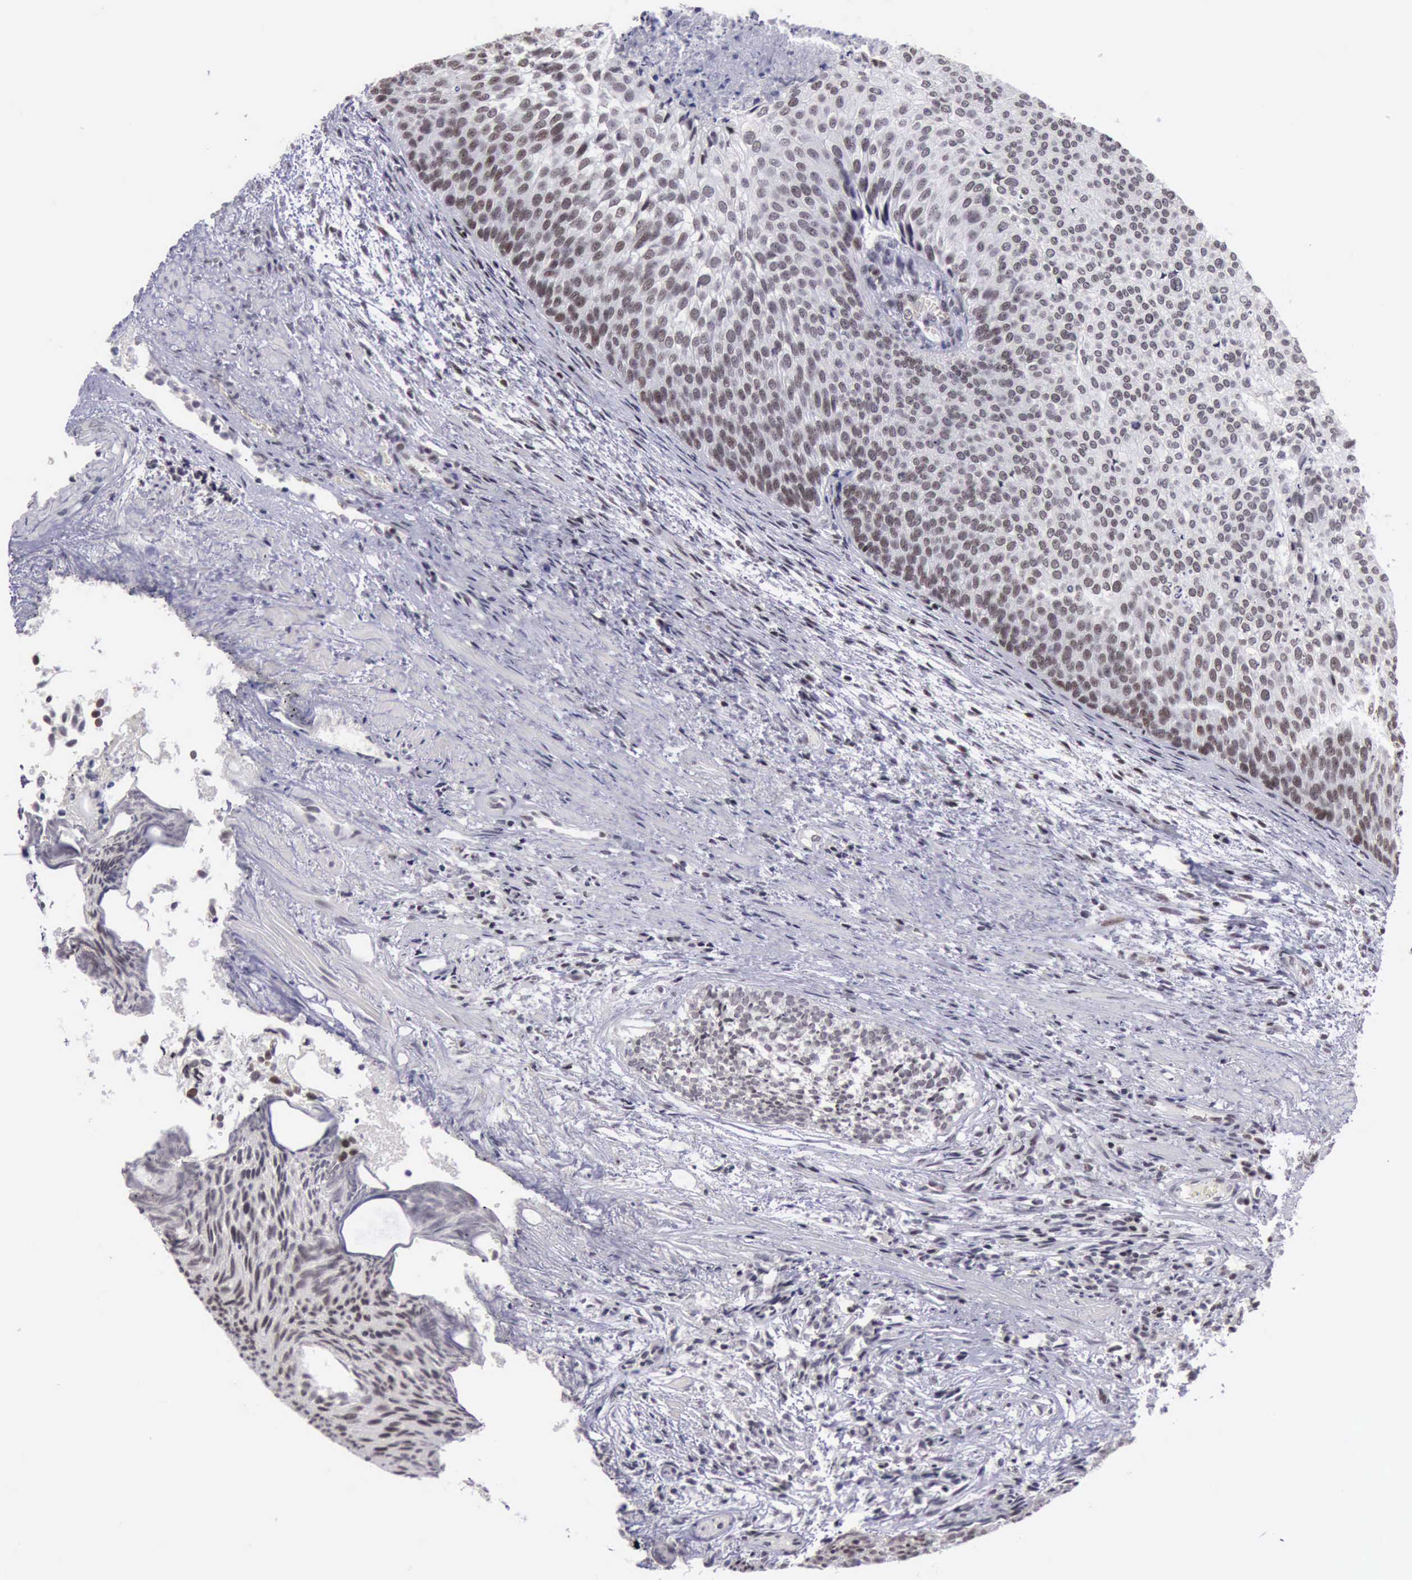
{"staining": {"intensity": "weak", "quantity": ">75%", "location": "nuclear"}, "tissue": "urothelial cancer", "cell_type": "Tumor cells", "image_type": "cancer", "snomed": [{"axis": "morphology", "description": "Urothelial carcinoma, Low grade"}, {"axis": "topography", "description": "Urinary bladder"}], "caption": "Human urothelial cancer stained with a protein marker demonstrates weak staining in tumor cells.", "gene": "YY1", "patient": {"sex": "male", "age": 84}}